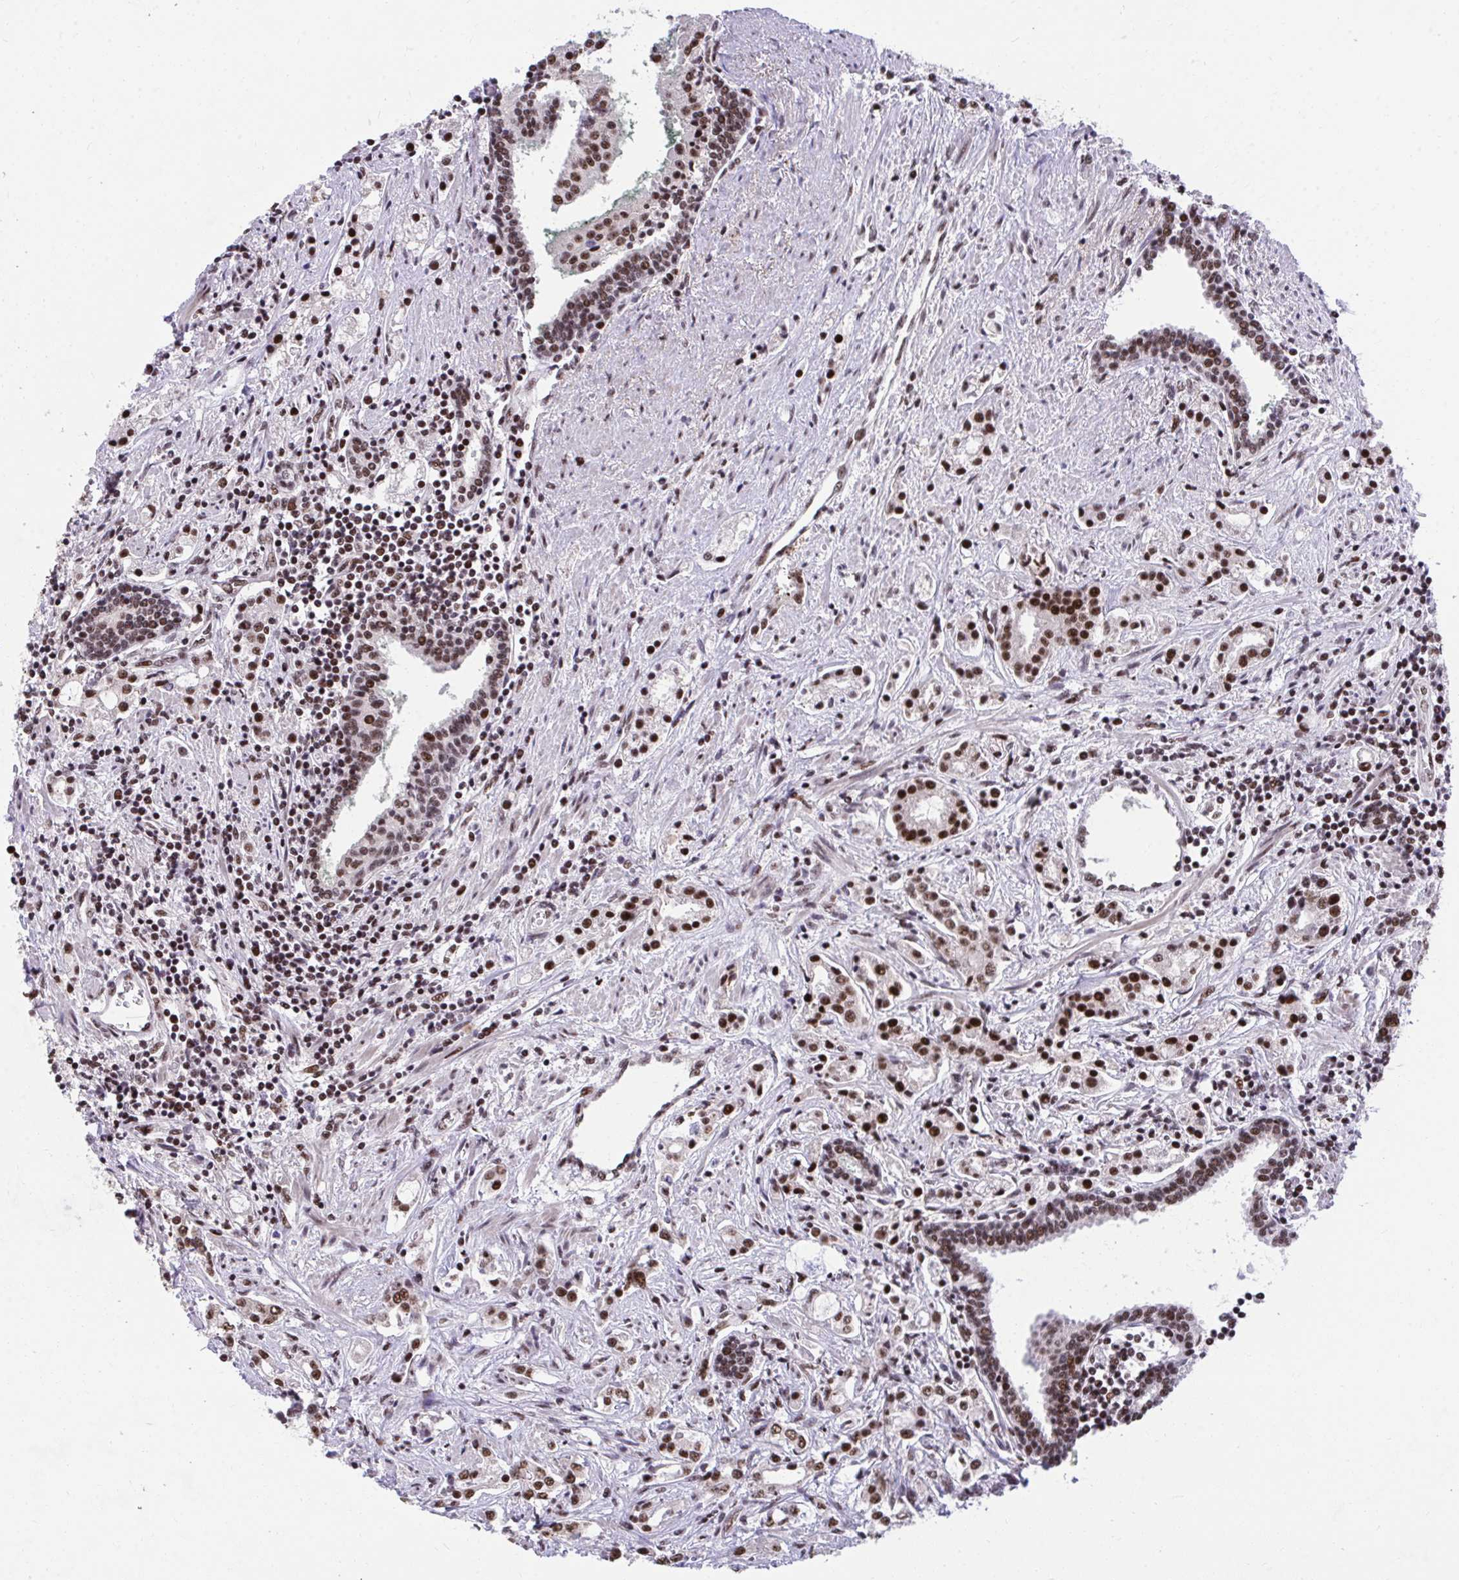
{"staining": {"intensity": "strong", "quantity": ">75%", "location": "nuclear"}, "tissue": "prostate cancer", "cell_type": "Tumor cells", "image_type": "cancer", "snomed": [{"axis": "morphology", "description": "Adenocarcinoma, Medium grade"}, {"axis": "topography", "description": "Prostate"}], "caption": "Immunohistochemical staining of prostate adenocarcinoma (medium-grade) reveals strong nuclear protein staining in approximately >75% of tumor cells. (DAB IHC, brown staining for protein, blue staining for nuclei).", "gene": "SYNE4", "patient": {"sex": "male", "age": 57}}